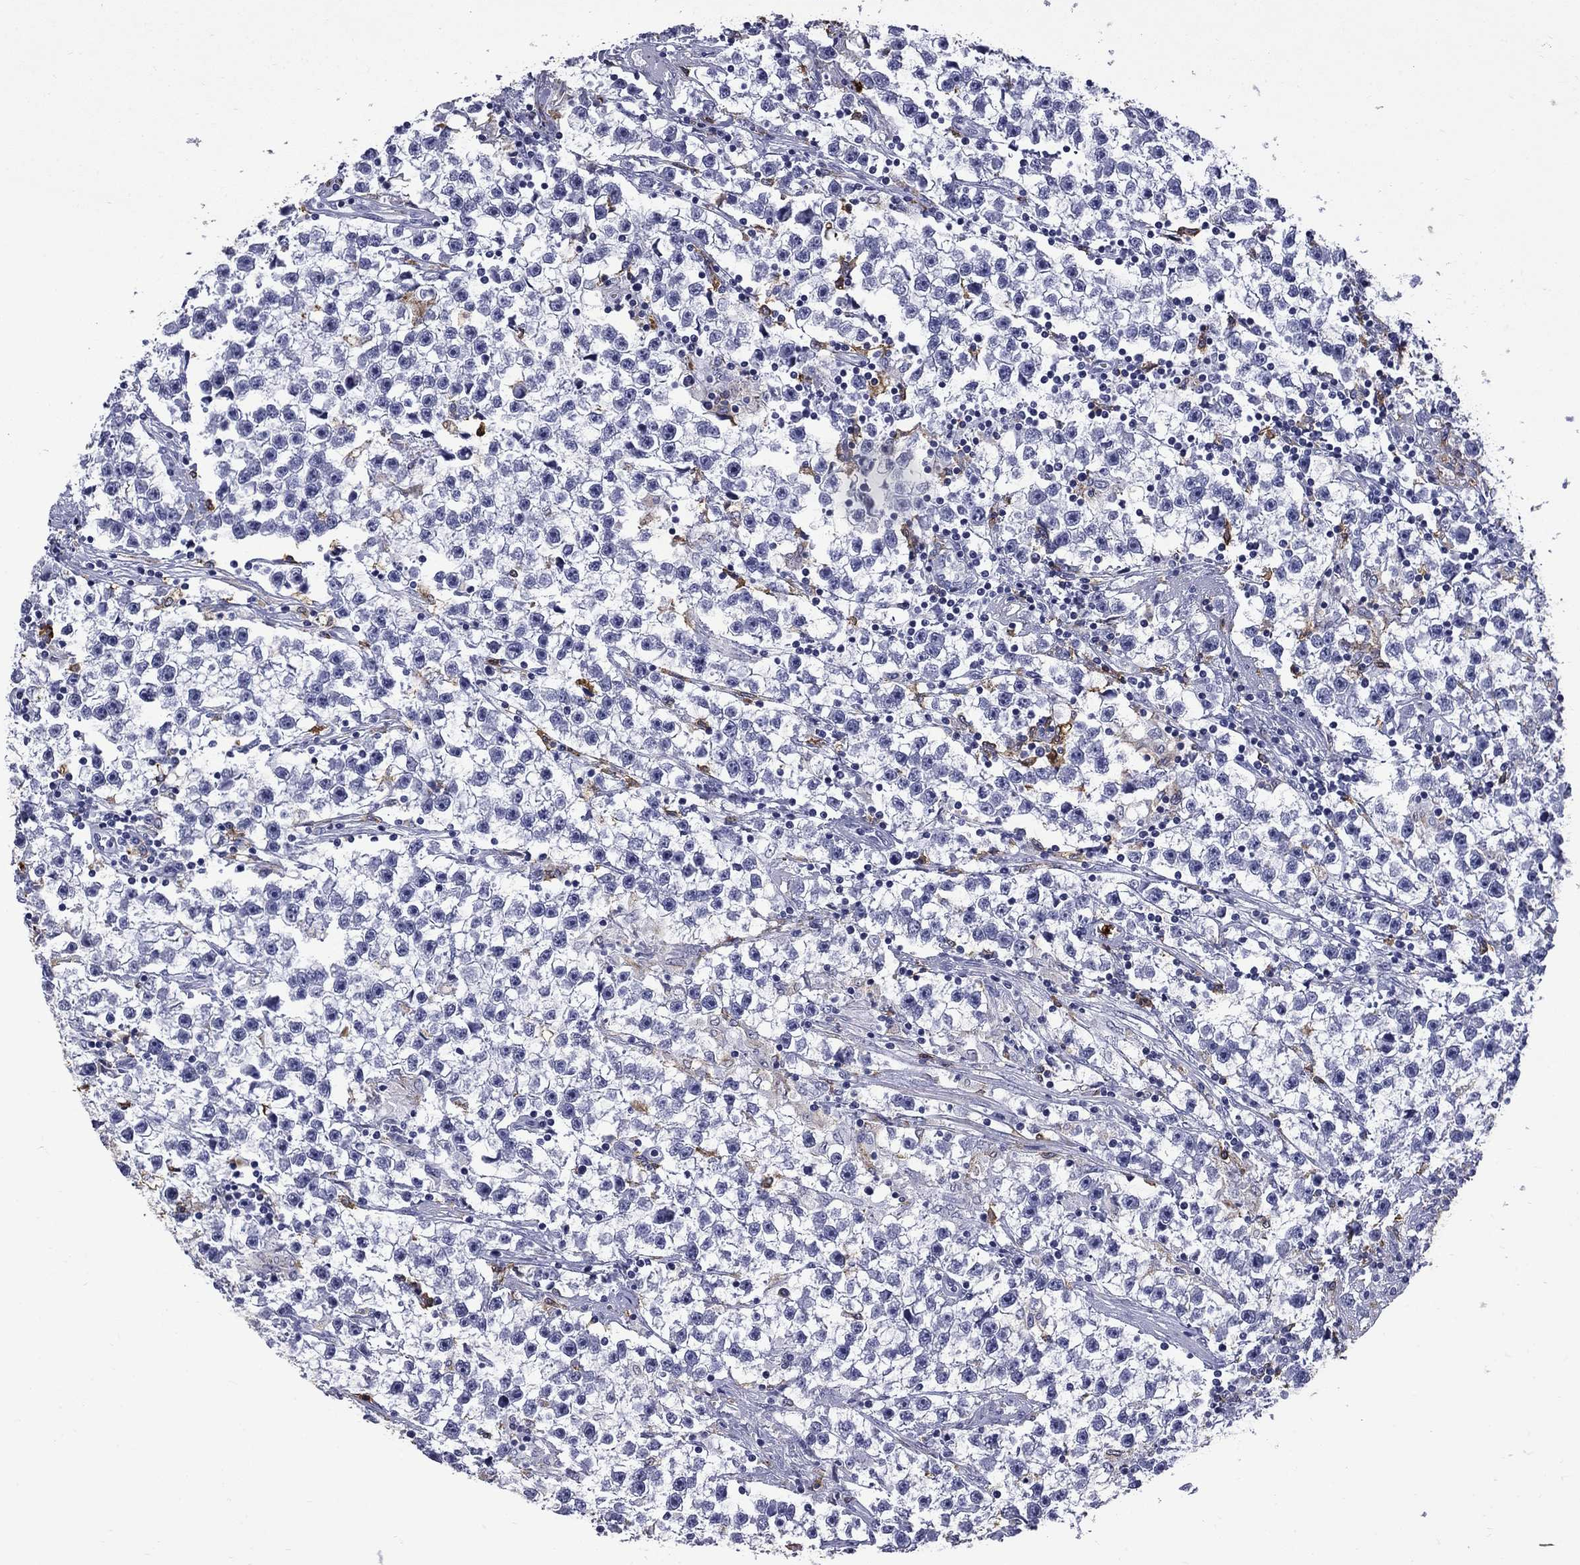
{"staining": {"intensity": "negative", "quantity": "none", "location": "none"}, "tissue": "testis cancer", "cell_type": "Tumor cells", "image_type": "cancer", "snomed": [{"axis": "morphology", "description": "Seminoma, NOS"}, {"axis": "topography", "description": "Testis"}], "caption": "Immunohistochemistry of human seminoma (testis) displays no expression in tumor cells. (Brightfield microscopy of DAB (3,3'-diaminobenzidine) IHC at high magnification).", "gene": "TRIM29", "patient": {"sex": "male", "age": 59}}